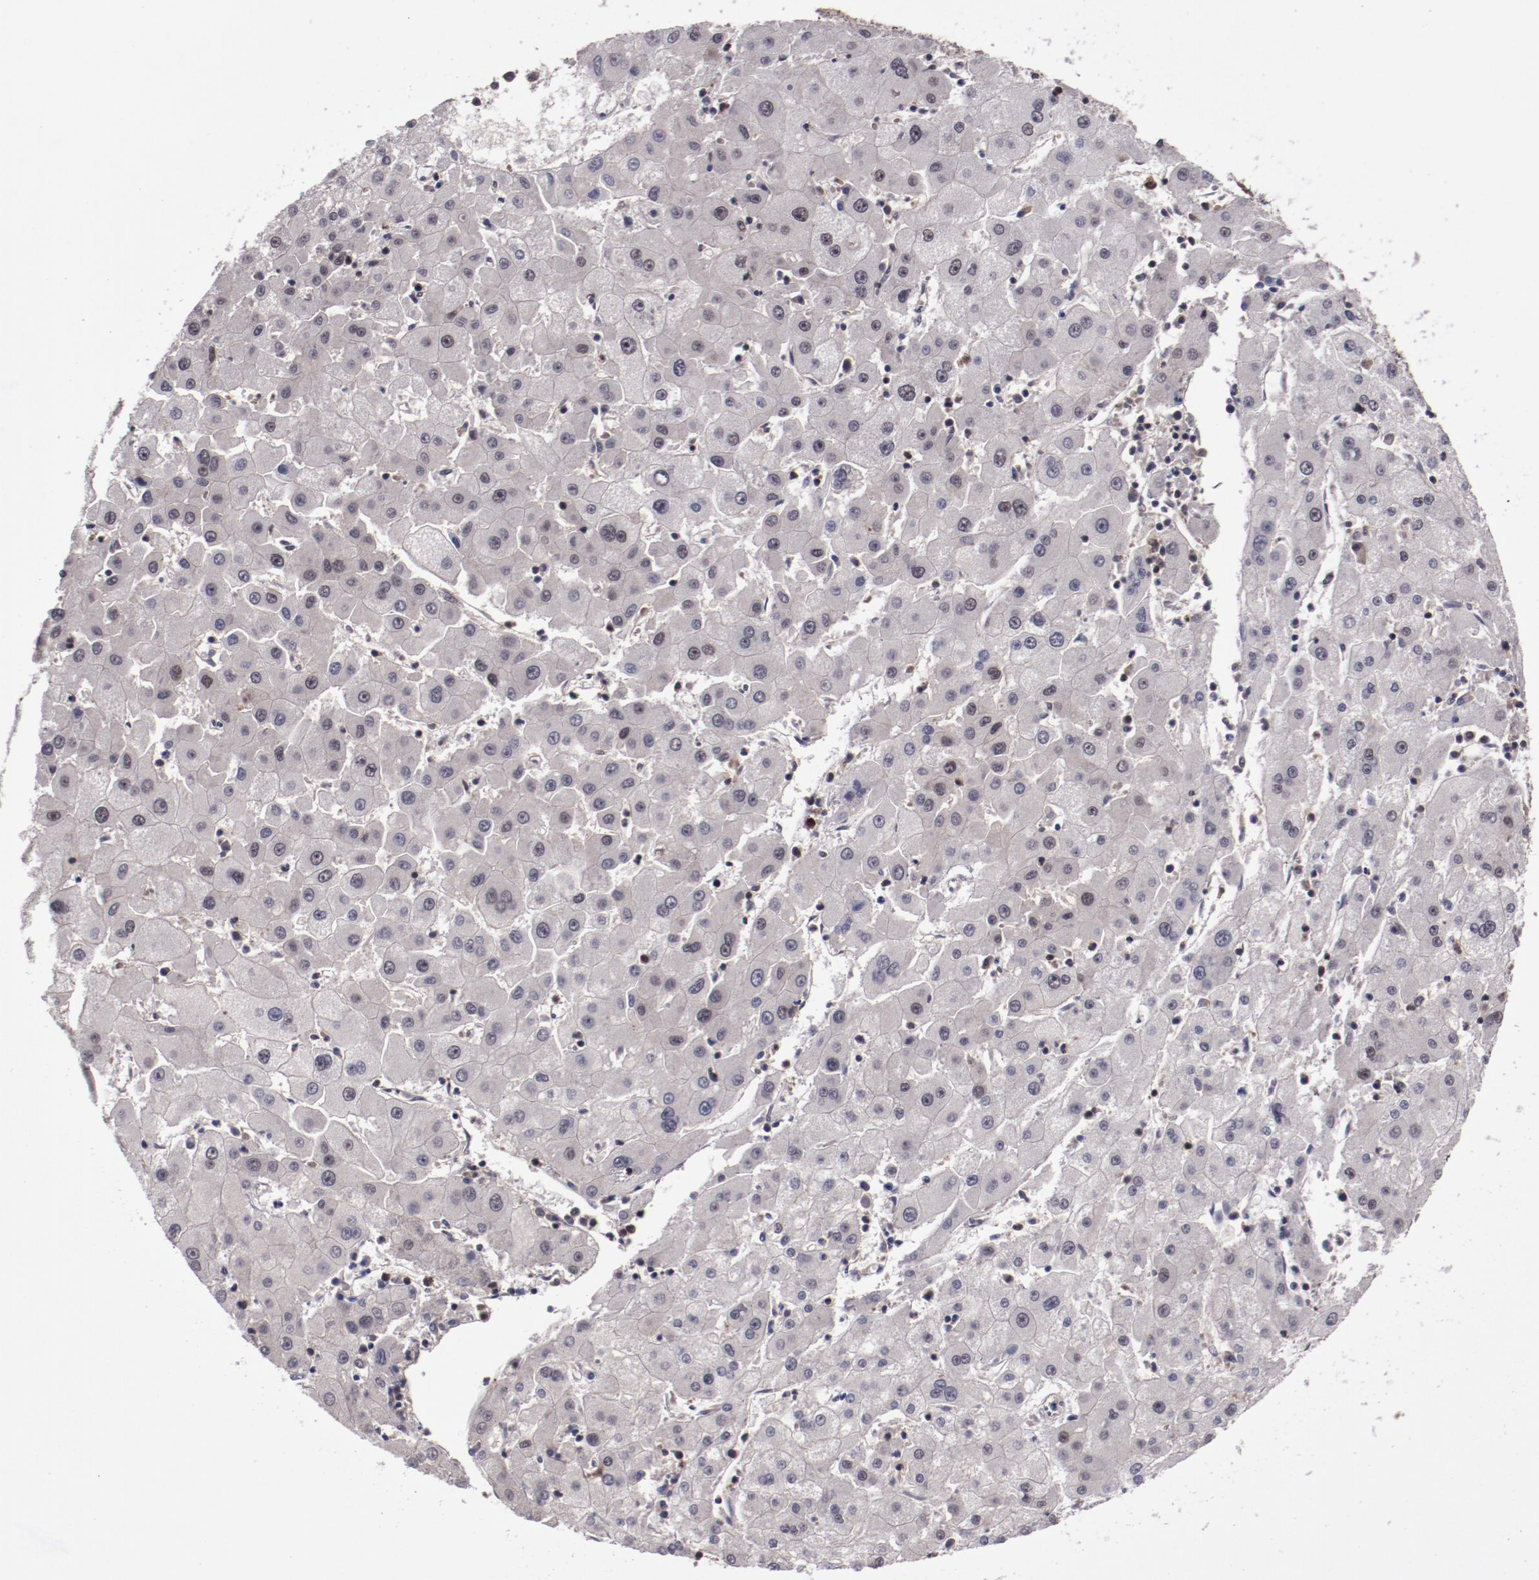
{"staining": {"intensity": "weak", "quantity": "<25%", "location": "nuclear"}, "tissue": "liver cancer", "cell_type": "Tumor cells", "image_type": "cancer", "snomed": [{"axis": "morphology", "description": "Carcinoma, Hepatocellular, NOS"}, {"axis": "topography", "description": "Liver"}], "caption": "Liver cancer (hepatocellular carcinoma) was stained to show a protein in brown. There is no significant staining in tumor cells.", "gene": "ERH", "patient": {"sex": "male", "age": 72}}